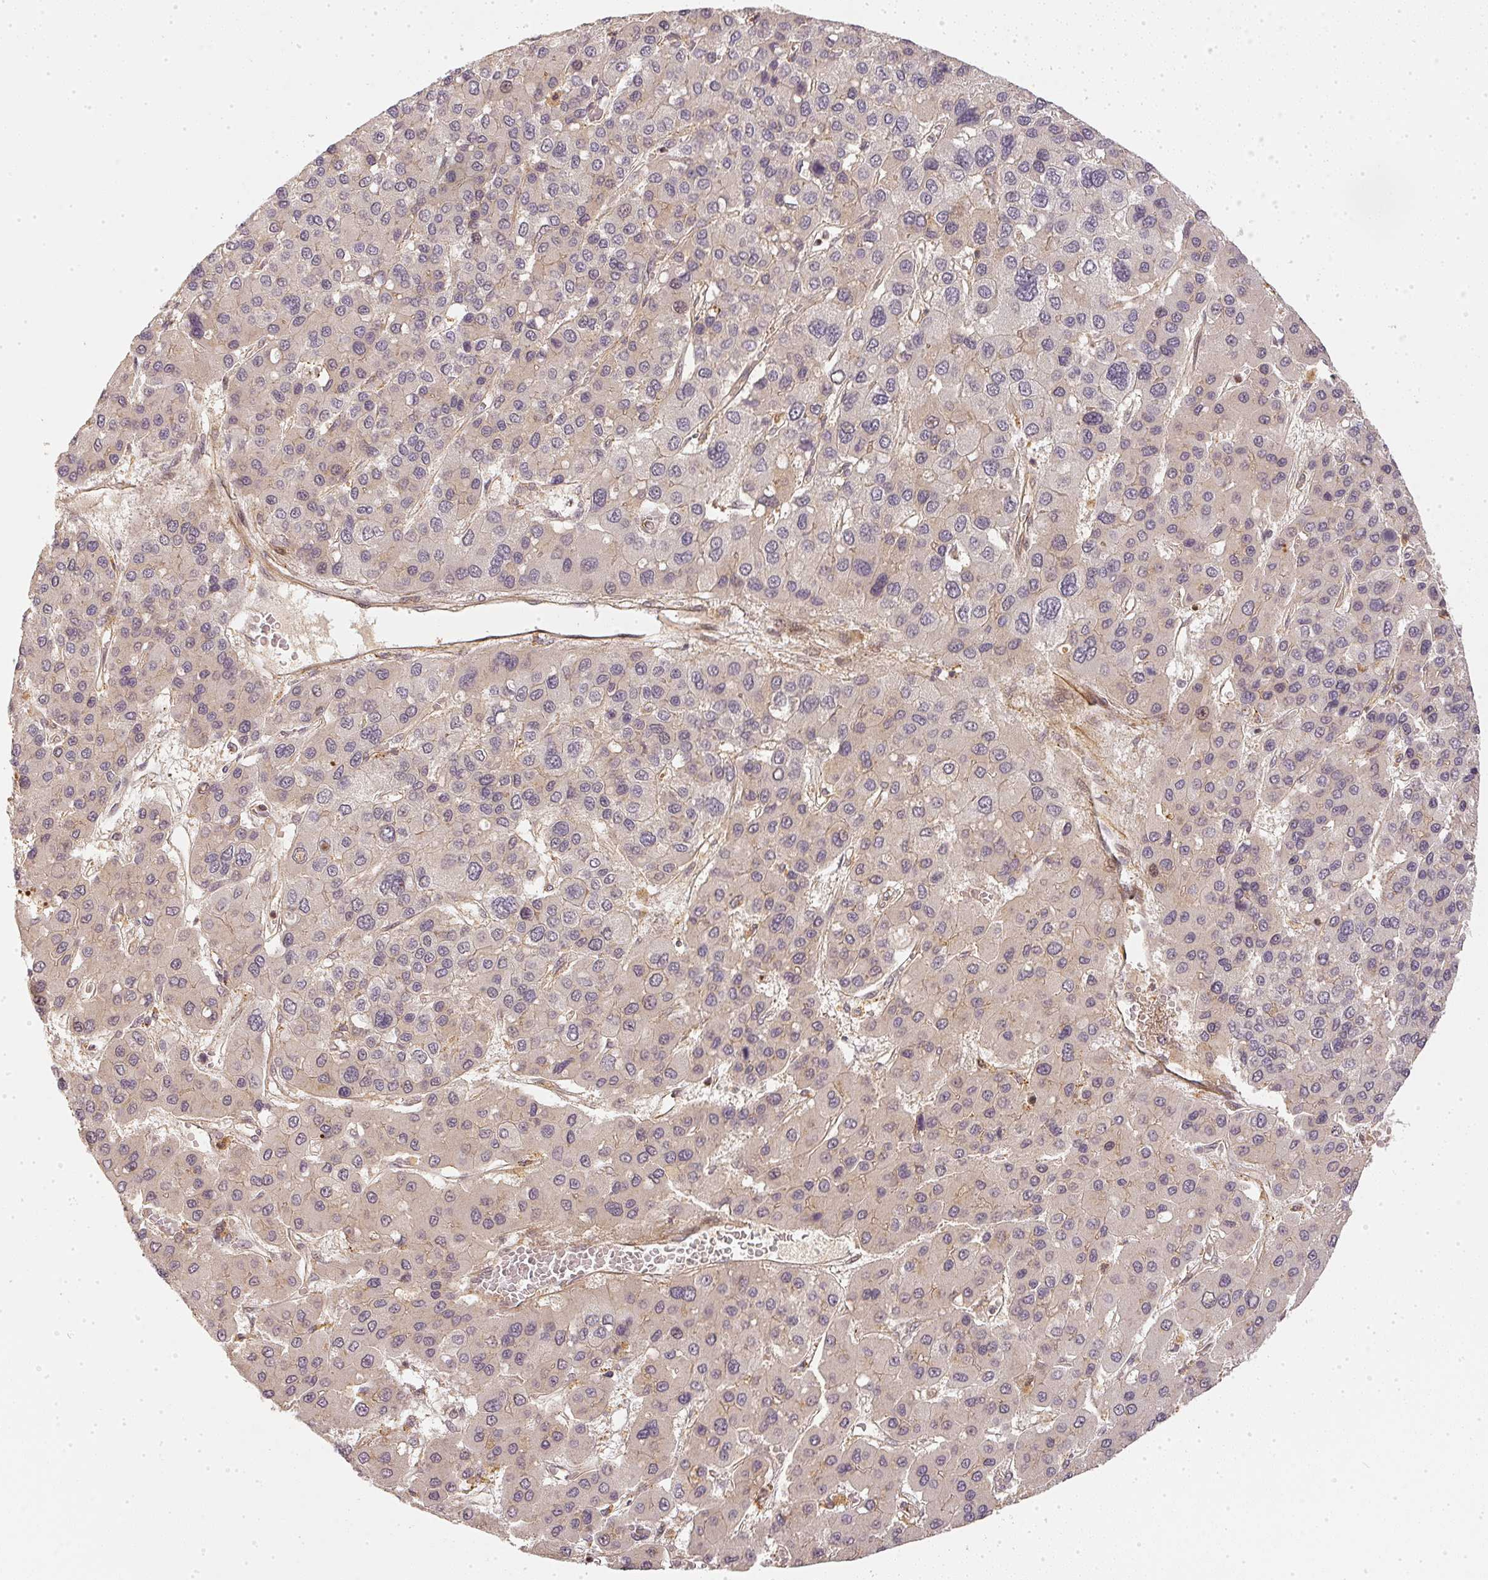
{"staining": {"intensity": "negative", "quantity": "none", "location": "none"}, "tissue": "liver cancer", "cell_type": "Tumor cells", "image_type": "cancer", "snomed": [{"axis": "morphology", "description": "Carcinoma, Hepatocellular, NOS"}, {"axis": "topography", "description": "Liver"}], "caption": "The immunohistochemistry (IHC) photomicrograph has no significant positivity in tumor cells of hepatocellular carcinoma (liver) tissue.", "gene": "SERPINE1", "patient": {"sex": "female", "age": 41}}